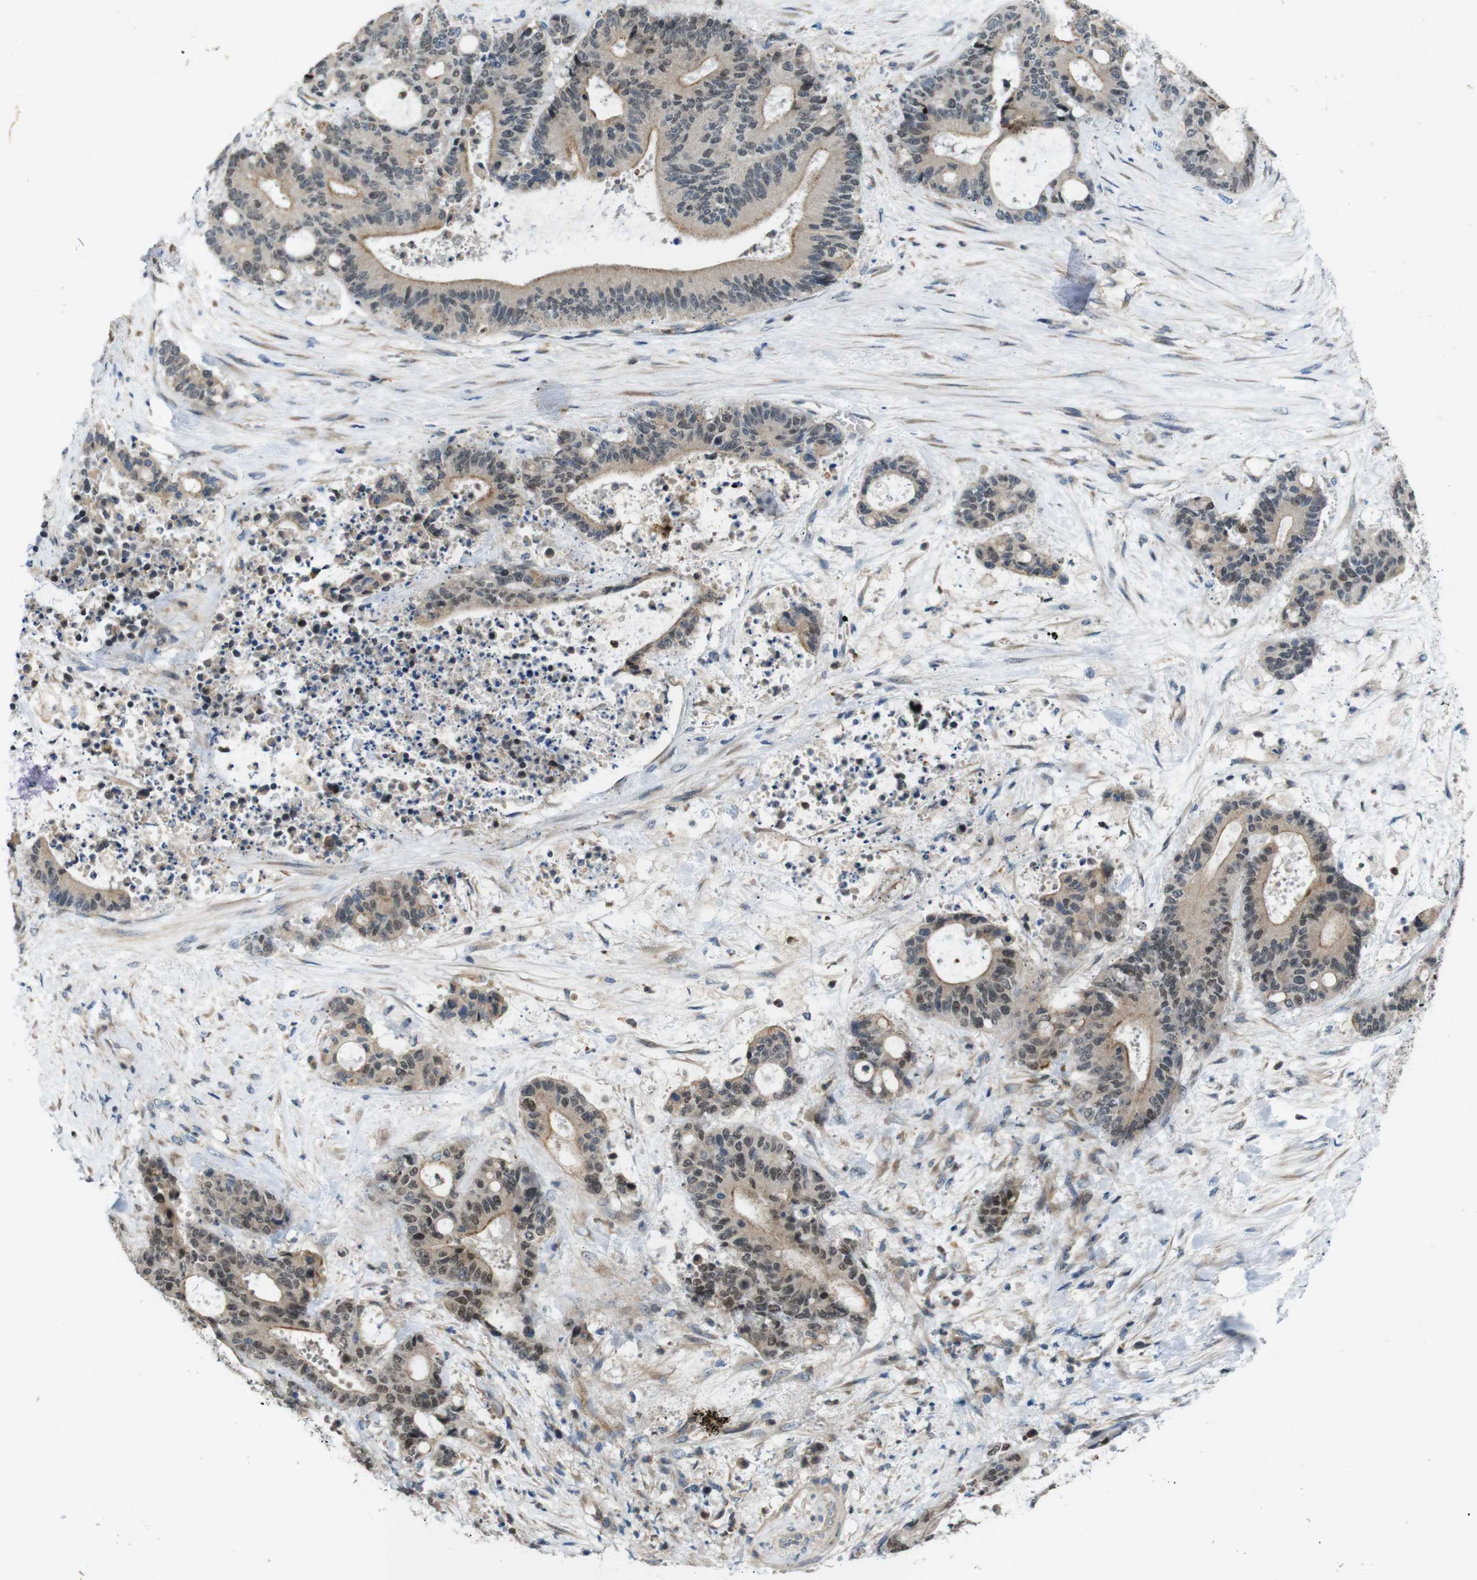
{"staining": {"intensity": "weak", "quantity": ">75%", "location": "cytoplasmic/membranous,nuclear"}, "tissue": "liver cancer", "cell_type": "Tumor cells", "image_type": "cancer", "snomed": [{"axis": "morphology", "description": "Normal tissue, NOS"}, {"axis": "morphology", "description": "Cholangiocarcinoma"}, {"axis": "topography", "description": "Liver"}, {"axis": "topography", "description": "Peripheral nerve tissue"}], "caption": "Human liver cancer (cholangiocarcinoma) stained with a protein marker demonstrates weak staining in tumor cells.", "gene": "SKI", "patient": {"sex": "female", "age": 73}}